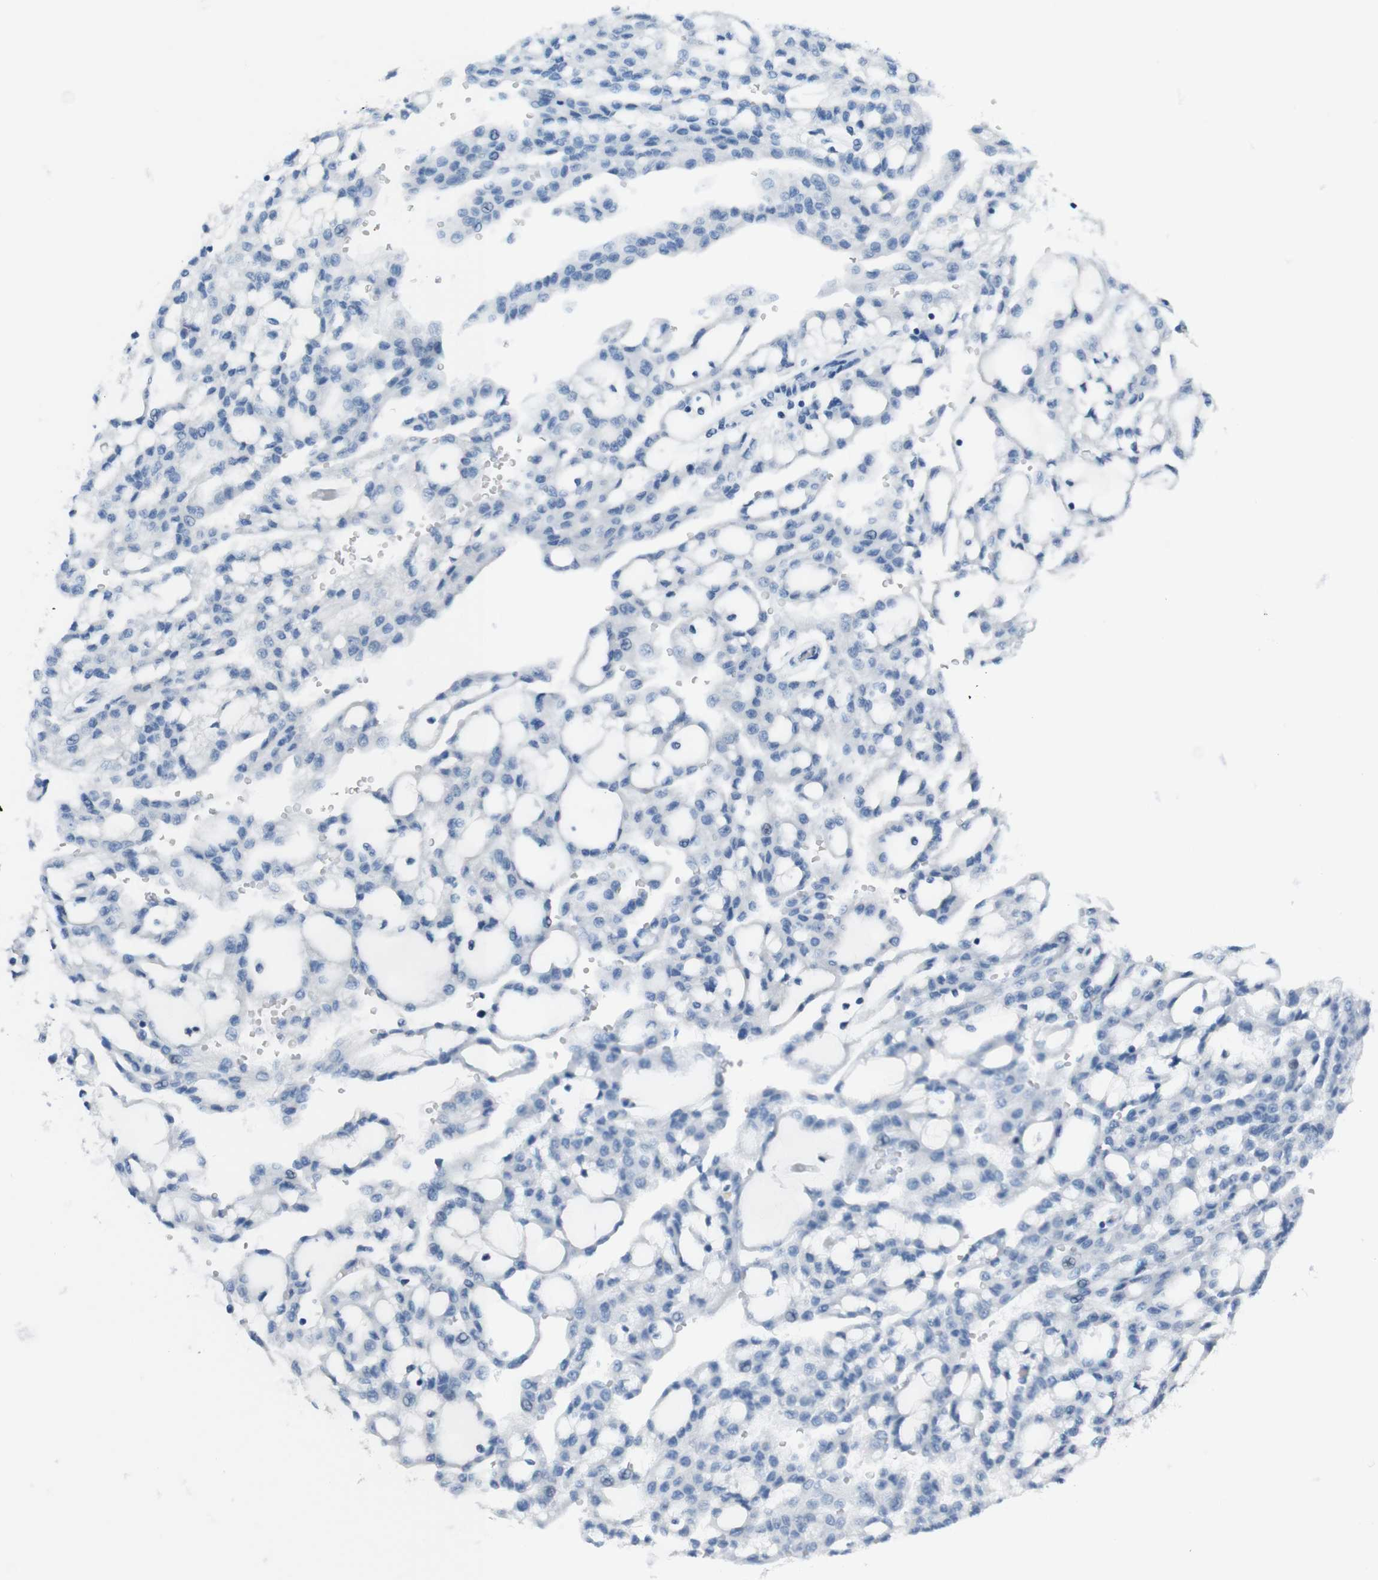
{"staining": {"intensity": "negative", "quantity": "none", "location": "none"}, "tissue": "renal cancer", "cell_type": "Tumor cells", "image_type": "cancer", "snomed": [{"axis": "morphology", "description": "Adenocarcinoma, NOS"}, {"axis": "topography", "description": "Kidney"}], "caption": "DAB immunohistochemical staining of renal cancer exhibits no significant positivity in tumor cells.", "gene": "HRH2", "patient": {"sex": "male", "age": 63}}